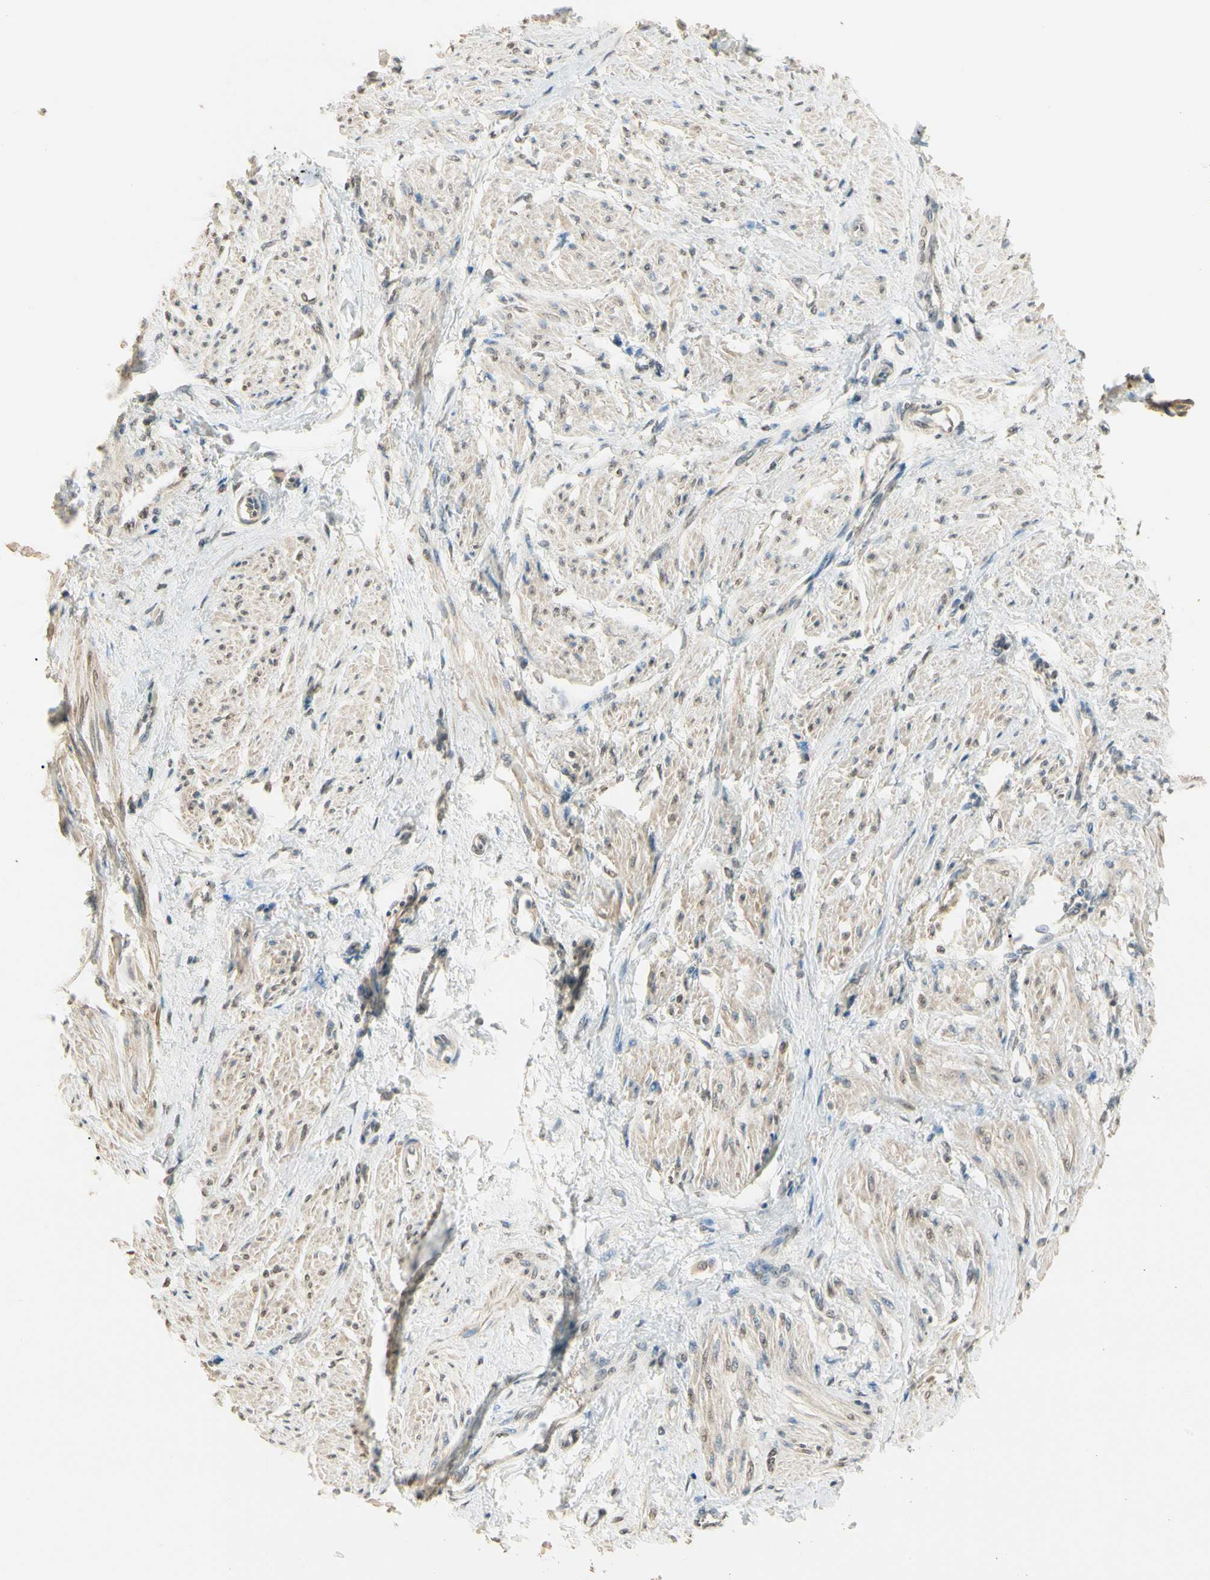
{"staining": {"intensity": "weak", "quantity": "25%-75%", "location": "cytoplasmic/membranous"}, "tissue": "smooth muscle", "cell_type": "Smooth muscle cells", "image_type": "normal", "snomed": [{"axis": "morphology", "description": "Normal tissue, NOS"}, {"axis": "topography", "description": "Smooth muscle"}, {"axis": "topography", "description": "Uterus"}], "caption": "Immunohistochemistry photomicrograph of normal smooth muscle stained for a protein (brown), which demonstrates low levels of weak cytoplasmic/membranous staining in about 25%-75% of smooth muscle cells.", "gene": "SGCA", "patient": {"sex": "female", "age": 39}}